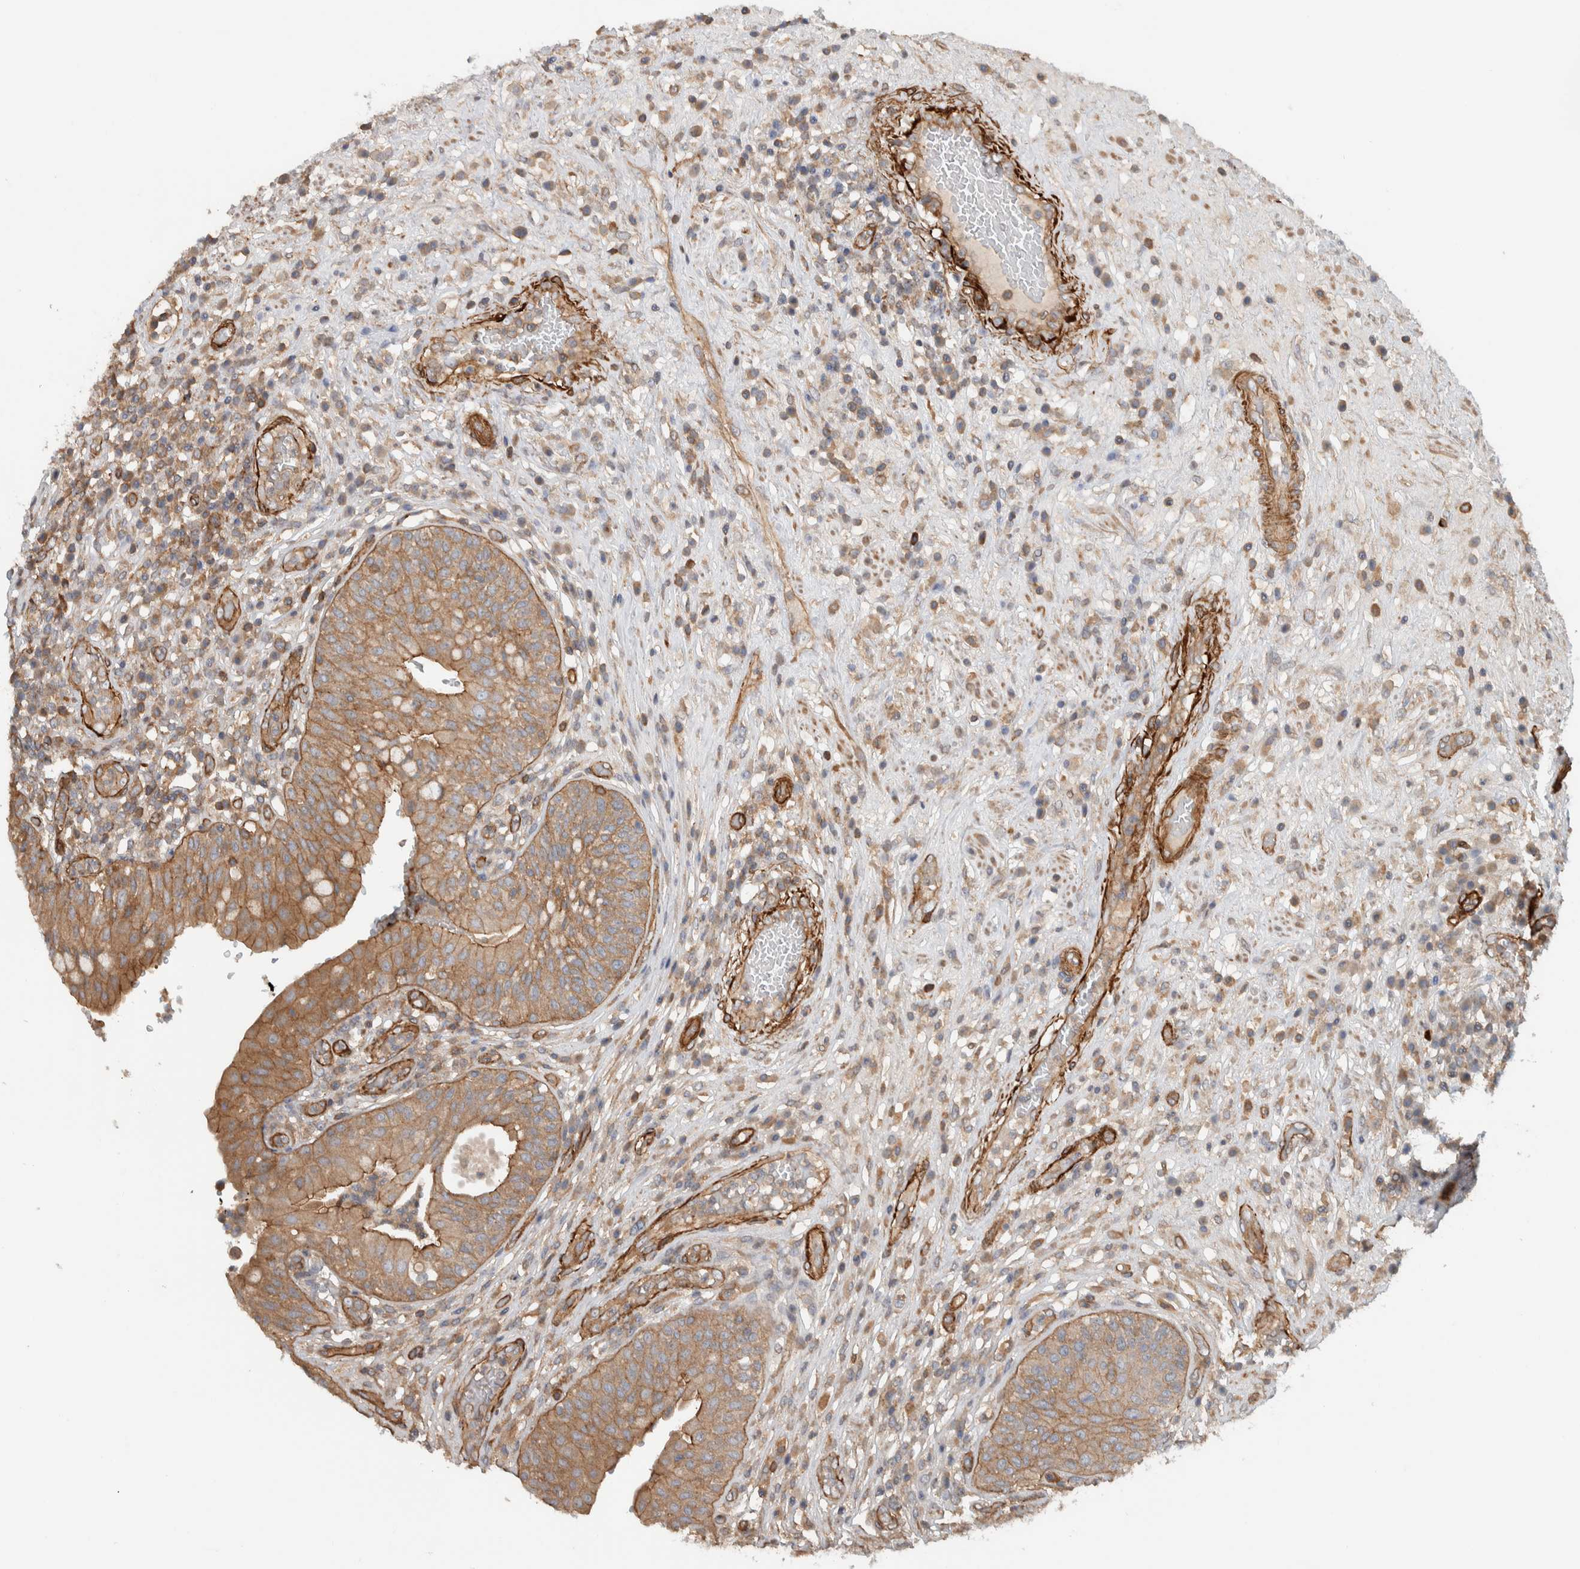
{"staining": {"intensity": "moderate", "quantity": ">75%", "location": "cytoplasmic/membranous"}, "tissue": "urinary bladder", "cell_type": "Urothelial cells", "image_type": "normal", "snomed": [{"axis": "morphology", "description": "Normal tissue, NOS"}, {"axis": "topography", "description": "Urinary bladder"}], "caption": "High-magnification brightfield microscopy of unremarkable urinary bladder stained with DAB (3,3'-diaminobenzidine) (brown) and counterstained with hematoxylin (blue). urothelial cells exhibit moderate cytoplasmic/membranous staining is identified in approximately>75% of cells. The staining was performed using DAB to visualize the protein expression in brown, while the nuclei were stained in blue with hematoxylin (Magnification: 20x).", "gene": "MPRIP", "patient": {"sex": "female", "age": 62}}